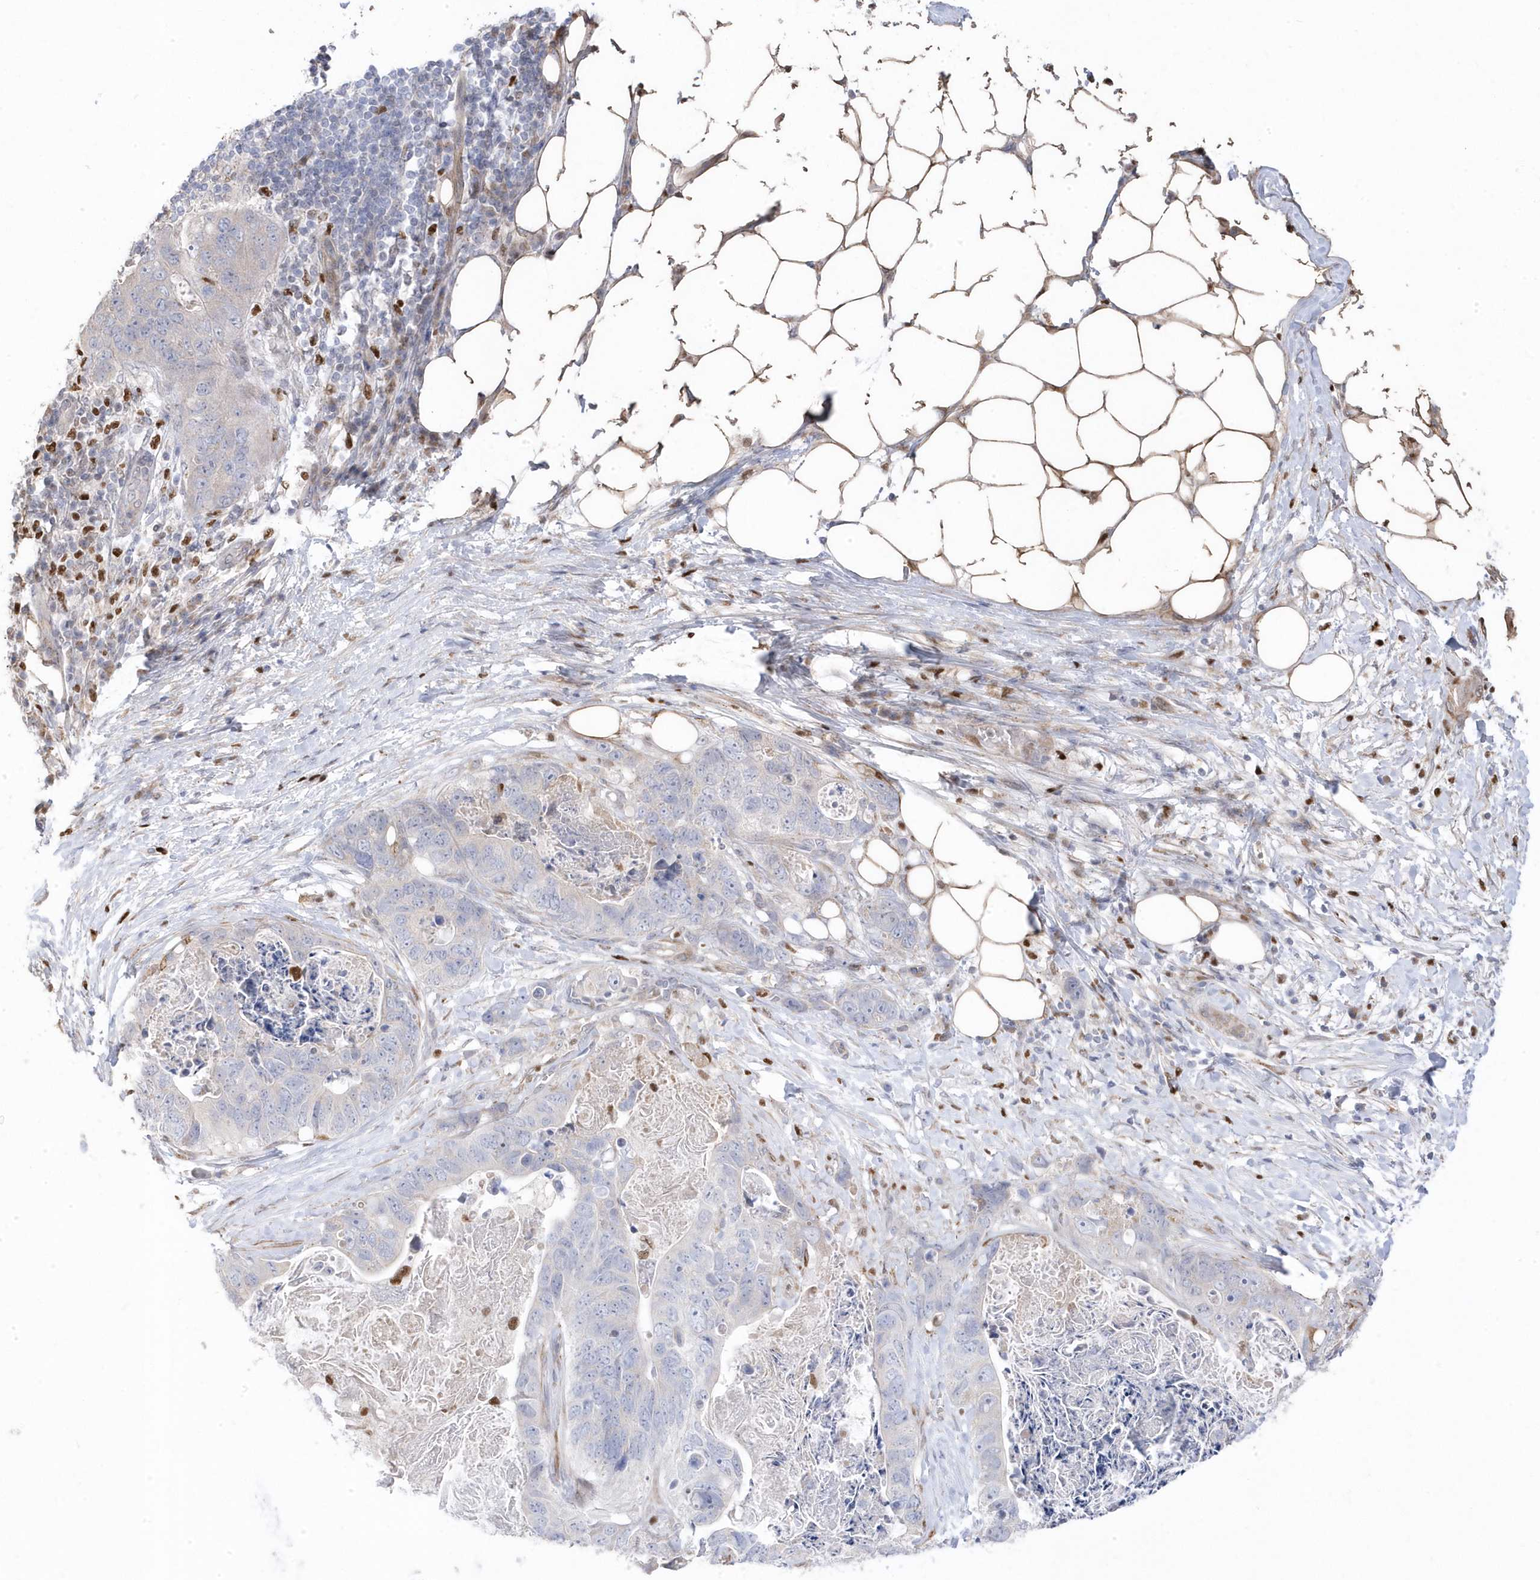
{"staining": {"intensity": "negative", "quantity": "none", "location": "none"}, "tissue": "stomach cancer", "cell_type": "Tumor cells", "image_type": "cancer", "snomed": [{"axis": "morphology", "description": "Adenocarcinoma, NOS"}, {"axis": "topography", "description": "Stomach"}], "caption": "Immunohistochemical staining of stomach adenocarcinoma exhibits no significant staining in tumor cells.", "gene": "GTPBP6", "patient": {"sex": "female", "age": 89}}